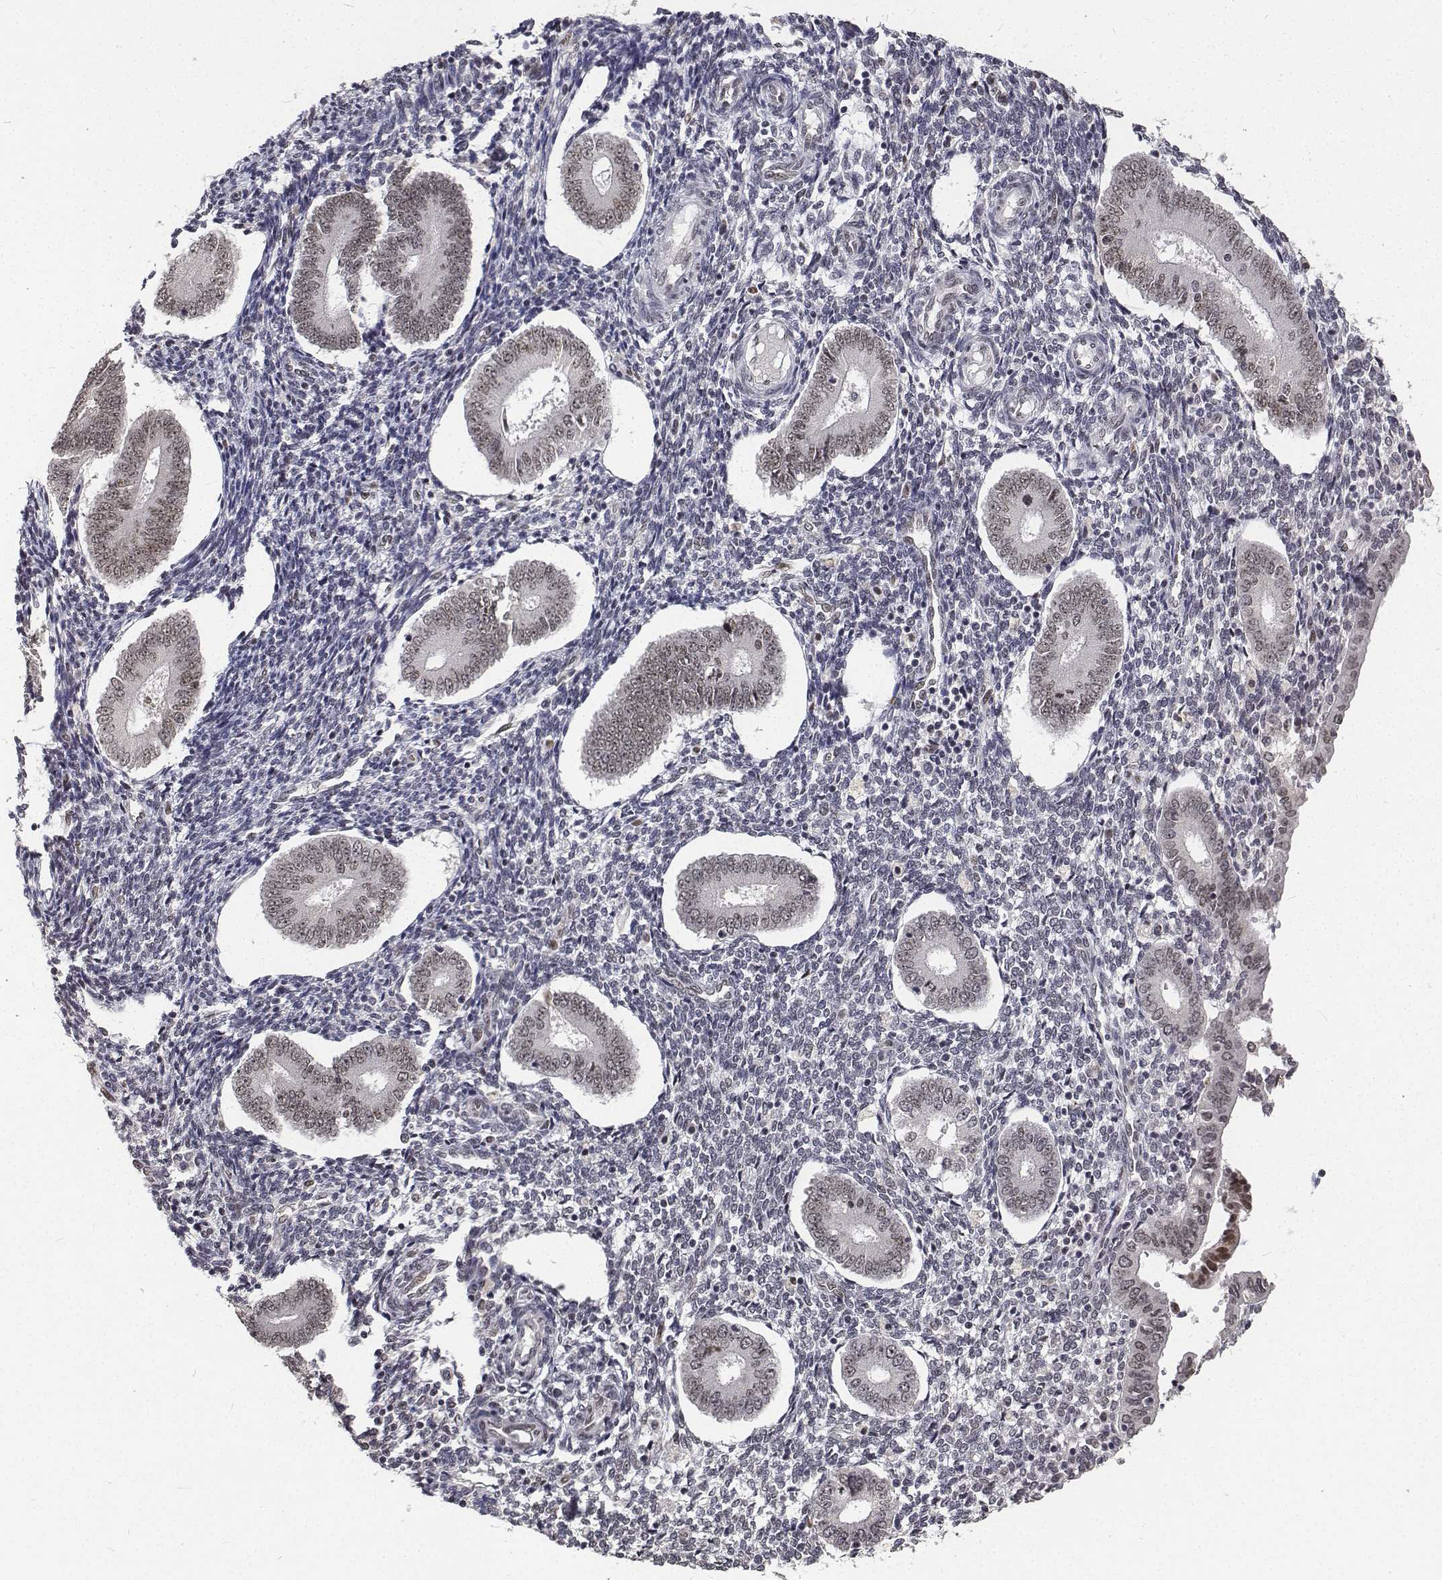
{"staining": {"intensity": "weak", "quantity": "25%-75%", "location": "nuclear"}, "tissue": "endometrium", "cell_type": "Cells in endometrial stroma", "image_type": "normal", "snomed": [{"axis": "morphology", "description": "Normal tissue, NOS"}, {"axis": "topography", "description": "Endometrium"}], "caption": "Protein positivity by immunohistochemistry (IHC) shows weak nuclear staining in approximately 25%-75% of cells in endometrial stroma in unremarkable endometrium.", "gene": "ATRX", "patient": {"sex": "female", "age": 40}}